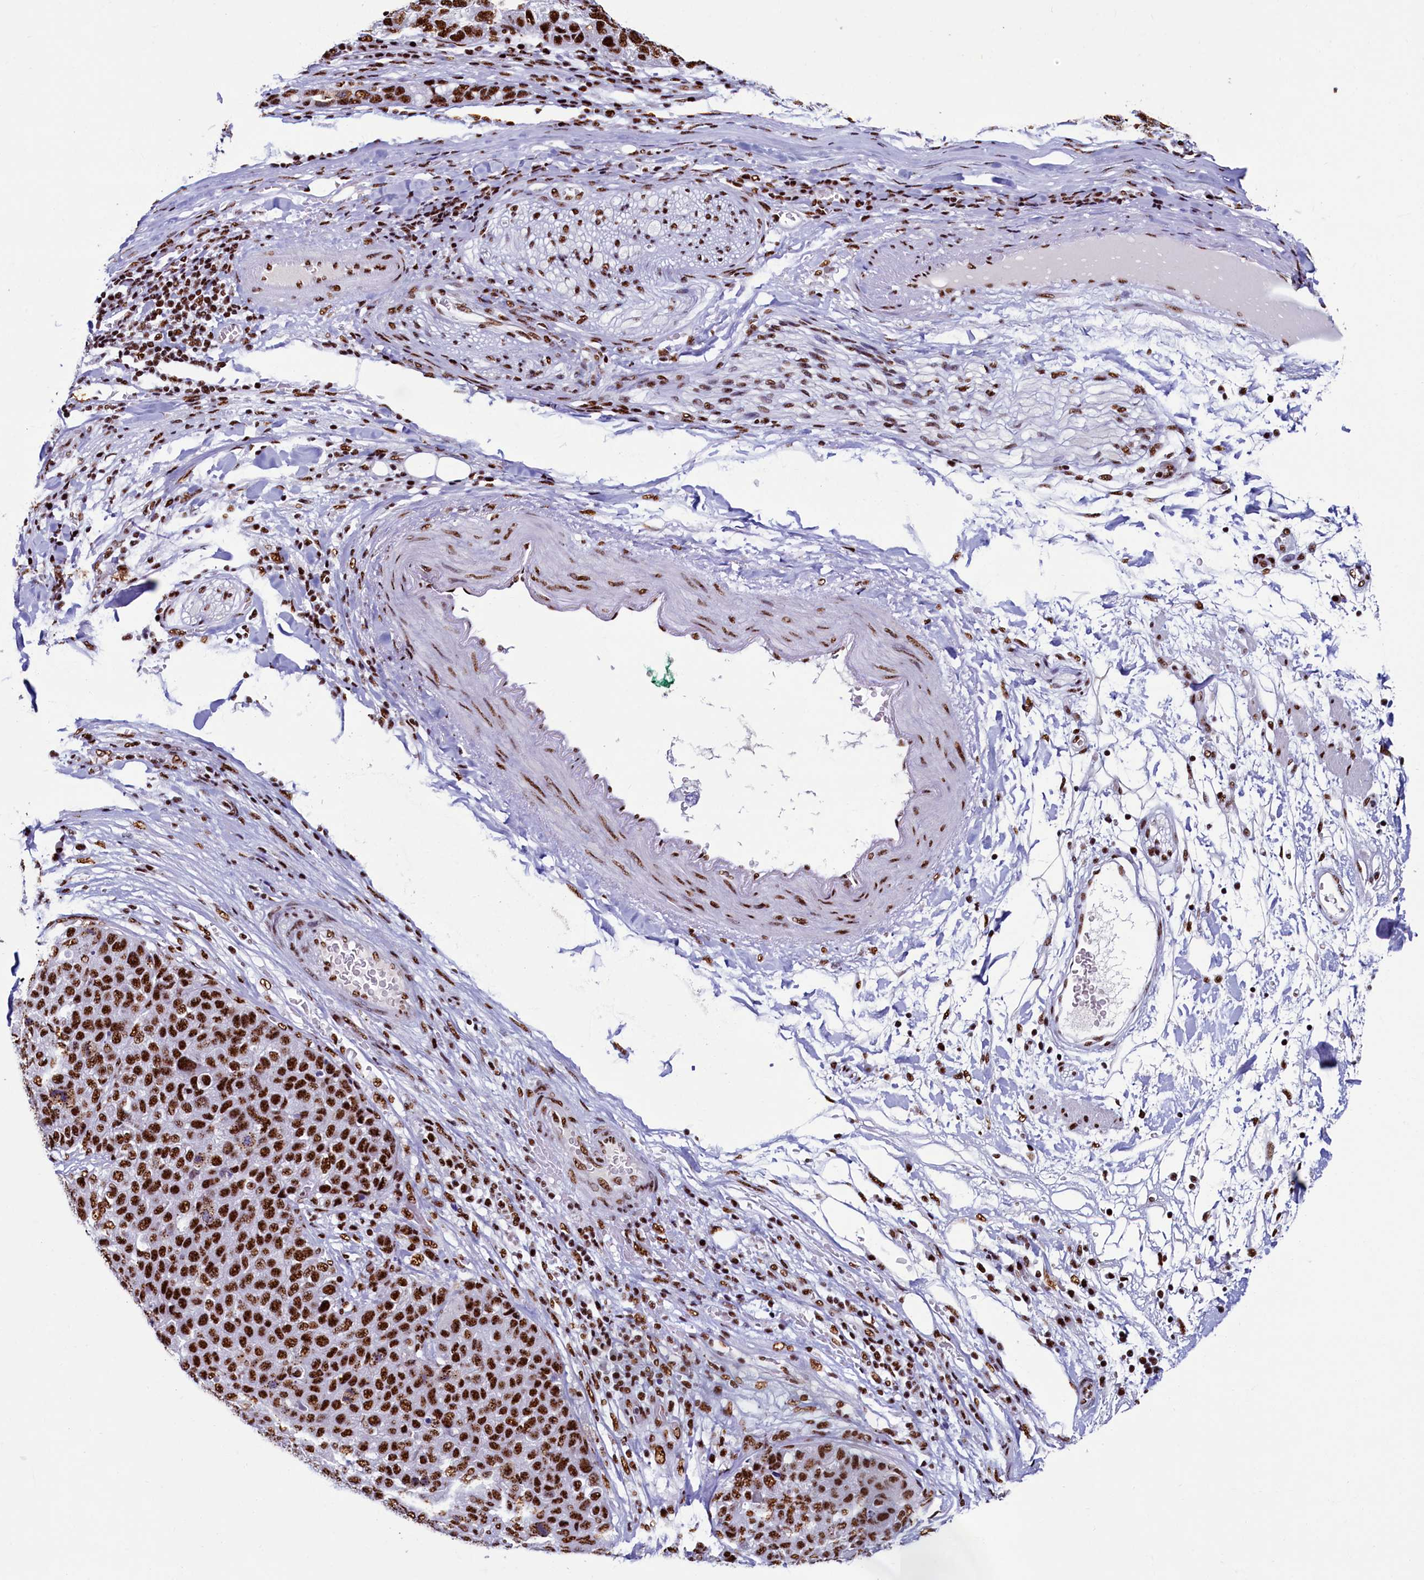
{"staining": {"intensity": "strong", "quantity": ">75%", "location": "nuclear"}, "tissue": "pancreatic cancer", "cell_type": "Tumor cells", "image_type": "cancer", "snomed": [{"axis": "morphology", "description": "Adenocarcinoma, NOS"}, {"axis": "topography", "description": "Pancreas"}], "caption": "IHC (DAB) staining of human pancreatic adenocarcinoma reveals strong nuclear protein positivity in about >75% of tumor cells.", "gene": "SRRM2", "patient": {"sex": "female", "age": 61}}